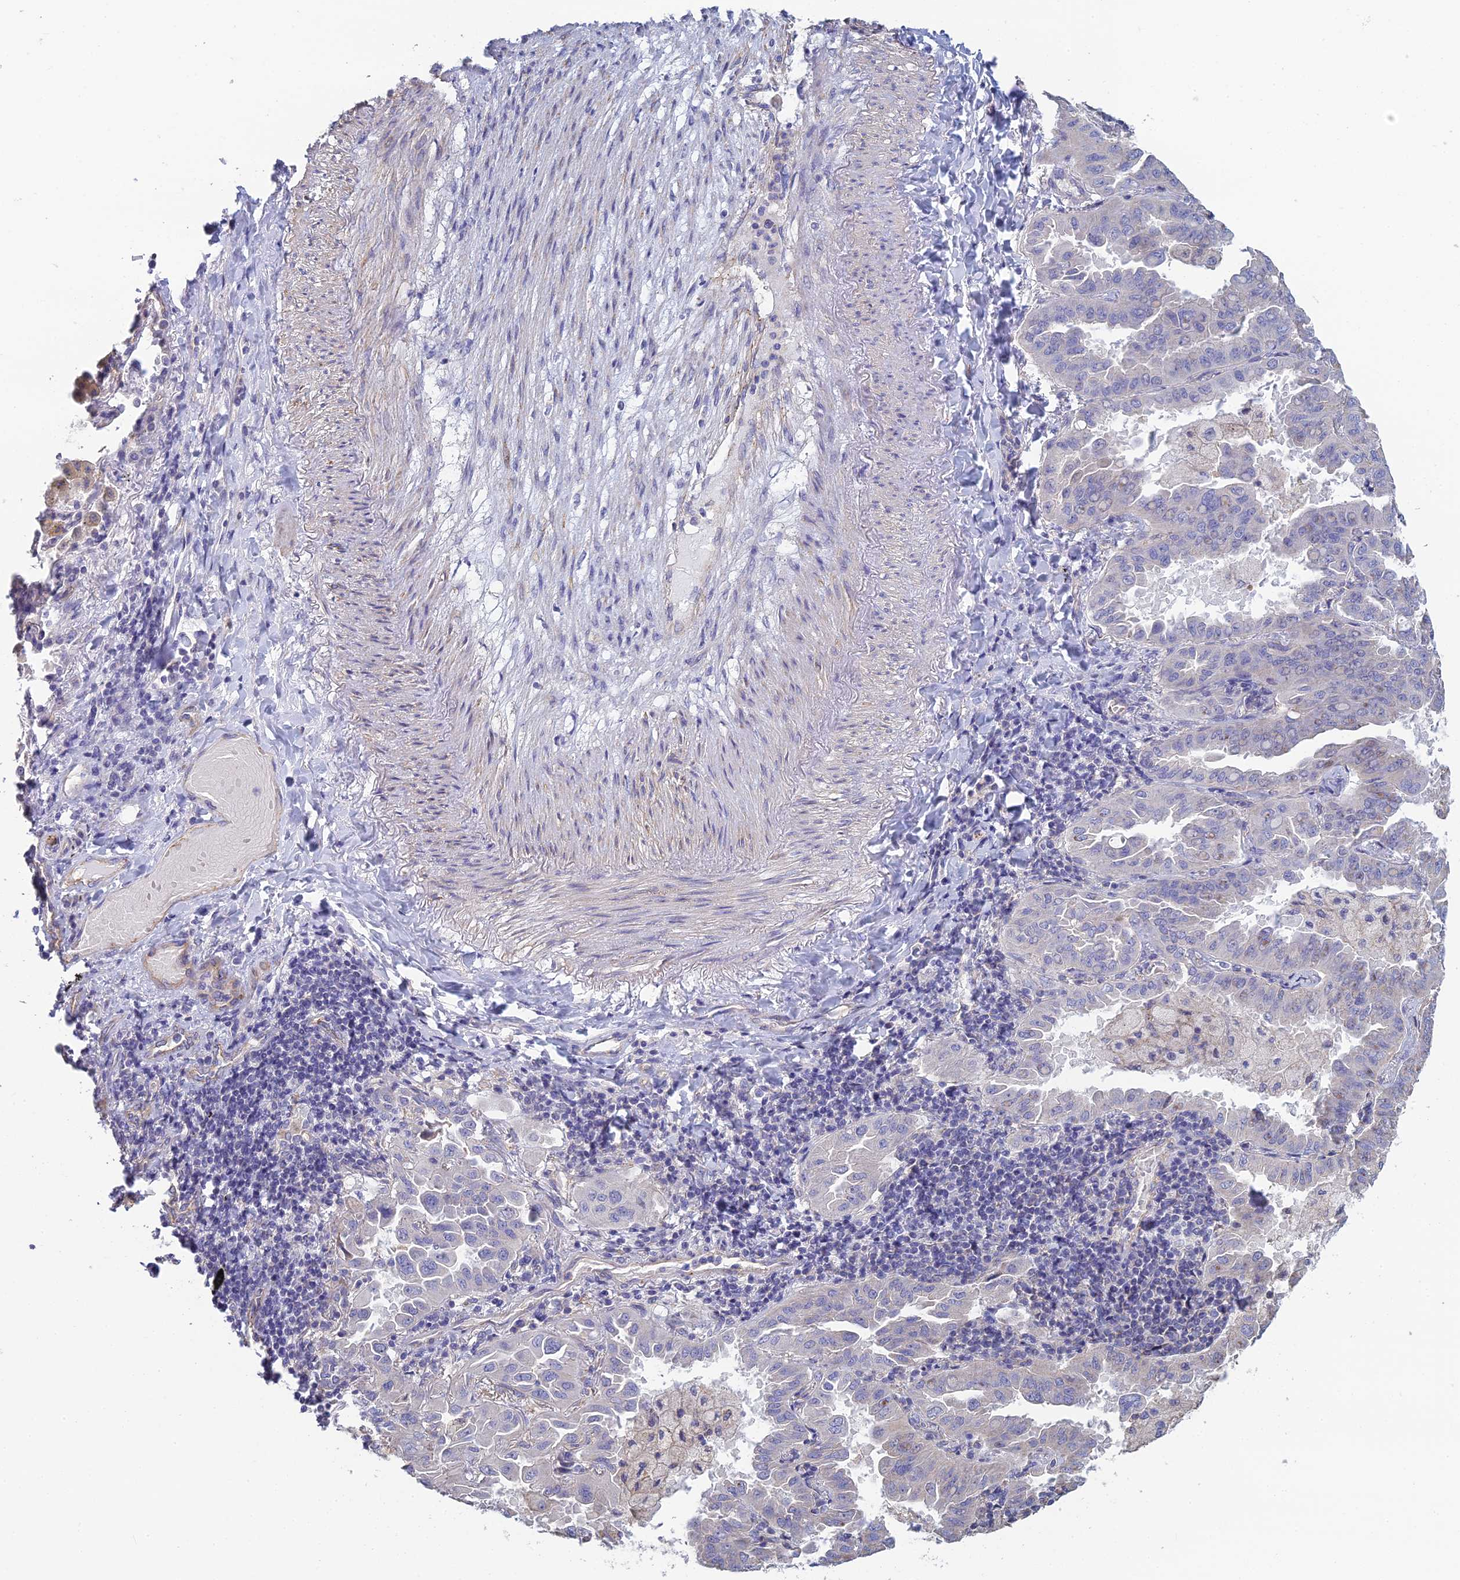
{"staining": {"intensity": "negative", "quantity": "none", "location": "none"}, "tissue": "lung cancer", "cell_type": "Tumor cells", "image_type": "cancer", "snomed": [{"axis": "morphology", "description": "Adenocarcinoma, NOS"}, {"axis": "topography", "description": "Lung"}], "caption": "This micrograph is of lung cancer stained with immunohistochemistry (IHC) to label a protein in brown with the nuclei are counter-stained blue. There is no staining in tumor cells.", "gene": "PCDHA5", "patient": {"sex": "male", "age": 64}}